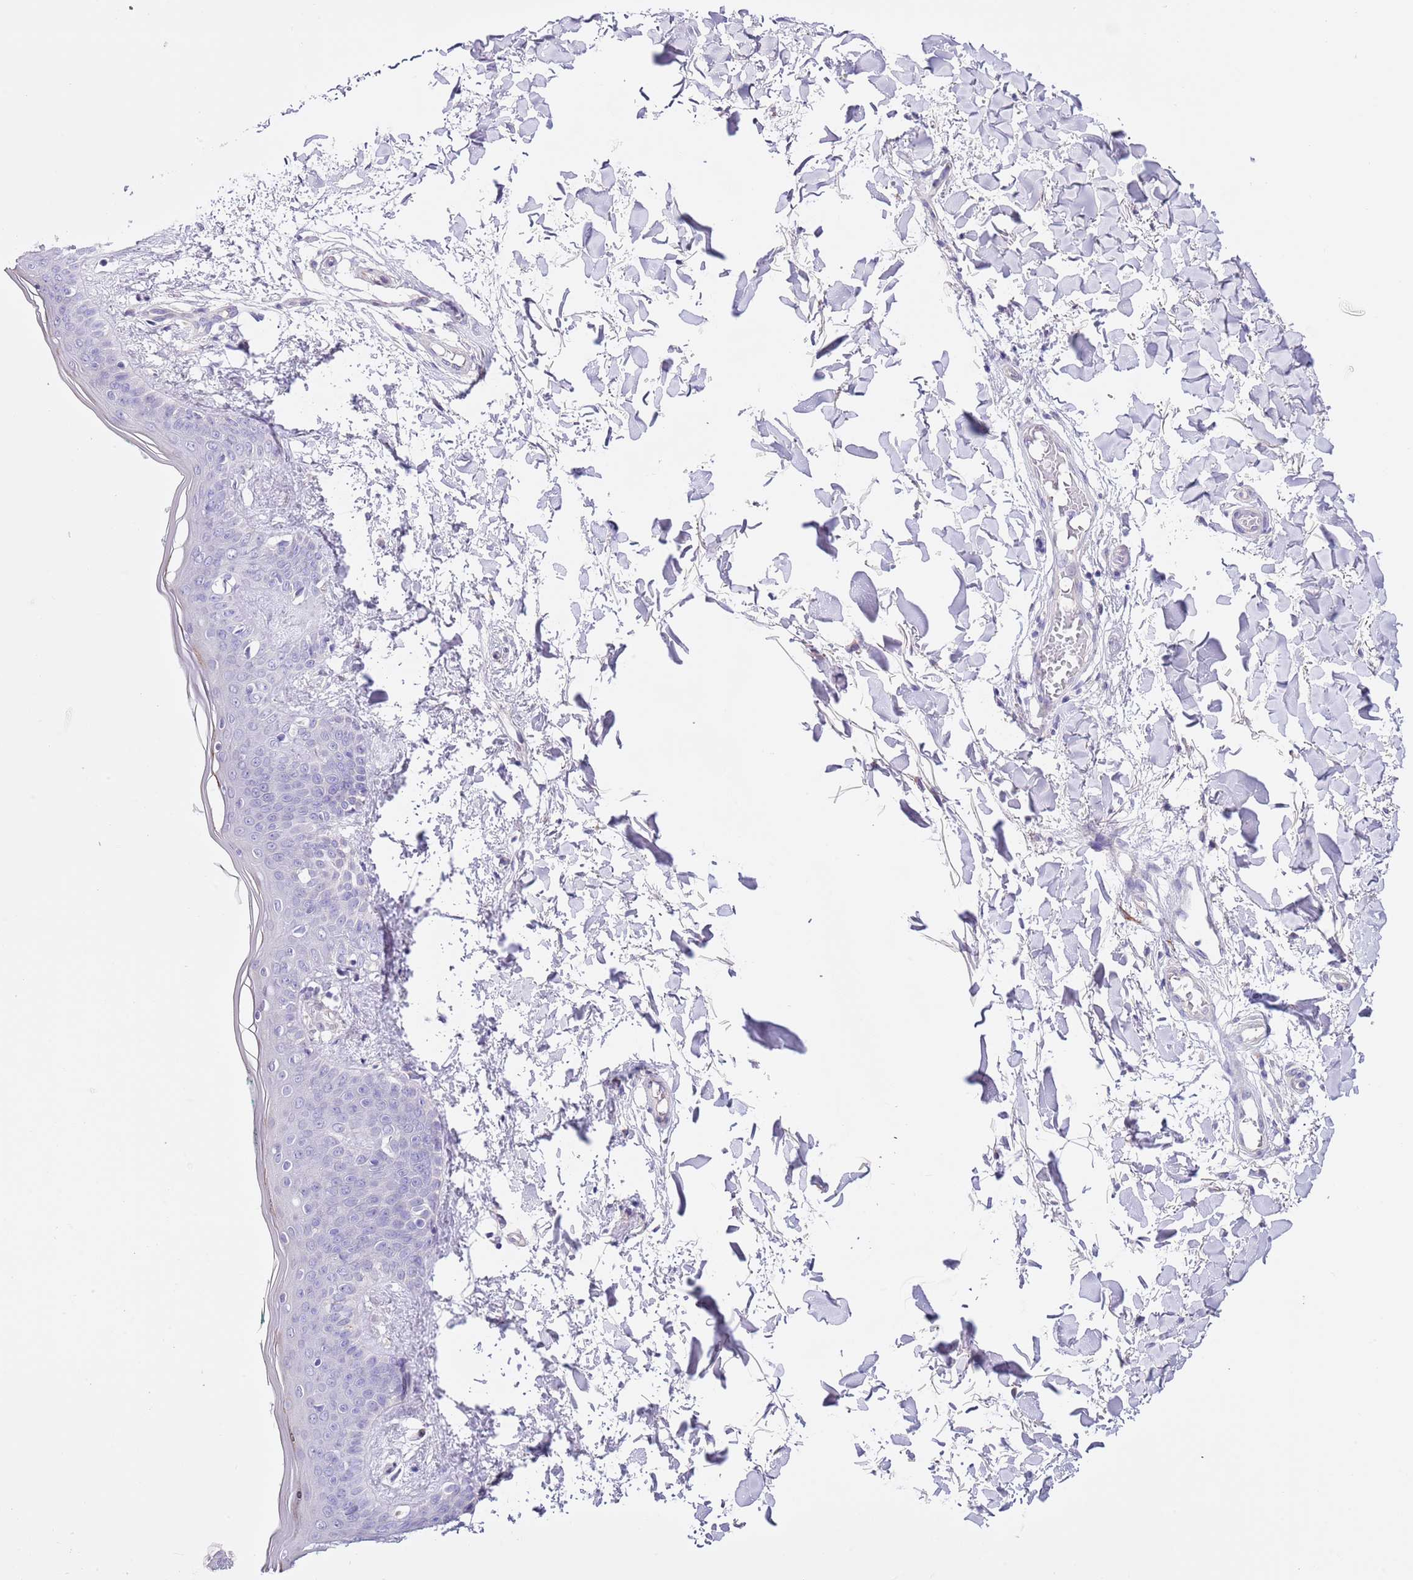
{"staining": {"intensity": "negative", "quantity": "none", "location": "none"}, "tissue": "skin", "cell_type": "Fibroblasts", "image_type": "normal", "snomed": [{"axis": "morphology", "description": "Normal tissue, NOS"}, {"axis": "topography", "description": "Skin"}], "caption": "Protein analysis of unremarkable skin displays no significant staining in fibroblasts.", "gene": "NET1", "patient": {"sex": "female", "age": 34}}